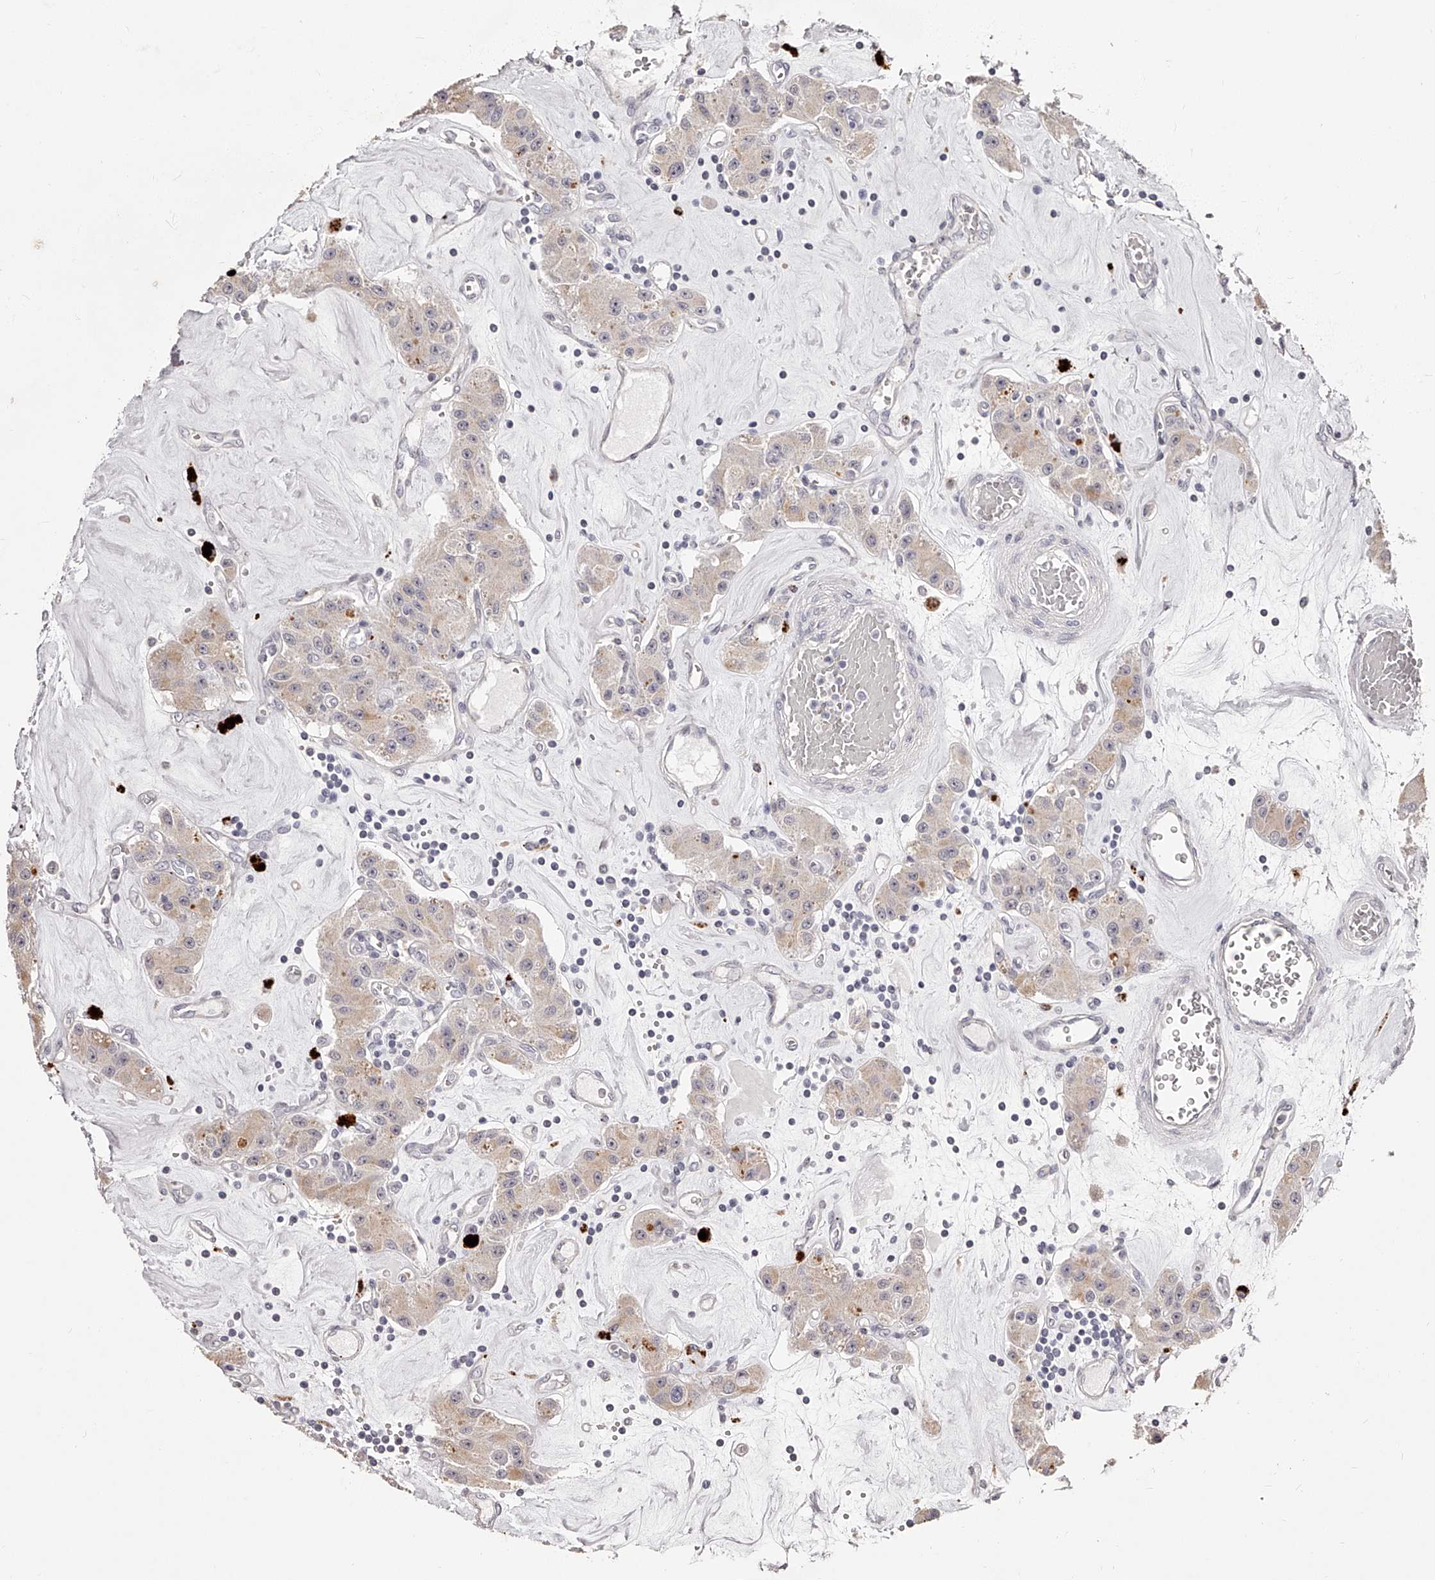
{"staining": {"intensity": "weak", "quantity": "<25%", "location": "cytoplasmic/membranous"}, "tissue": "carcinoid", "cell_type": "Tumor cells", "image_type": "cancer", "snomed": [{"axis": "morphology", "description": "Carcinoid, malignant, NOS"}, {"axis": "topography", "description": "Pancreas"}], "caption": "An immunohistochemistry (IHC) photomicrograph of carcinoid is shown. There is no staining in tumor cells of carcinoid.", "gene": "SLC35D3", "patient": {"sex": "male", "age": 41}}